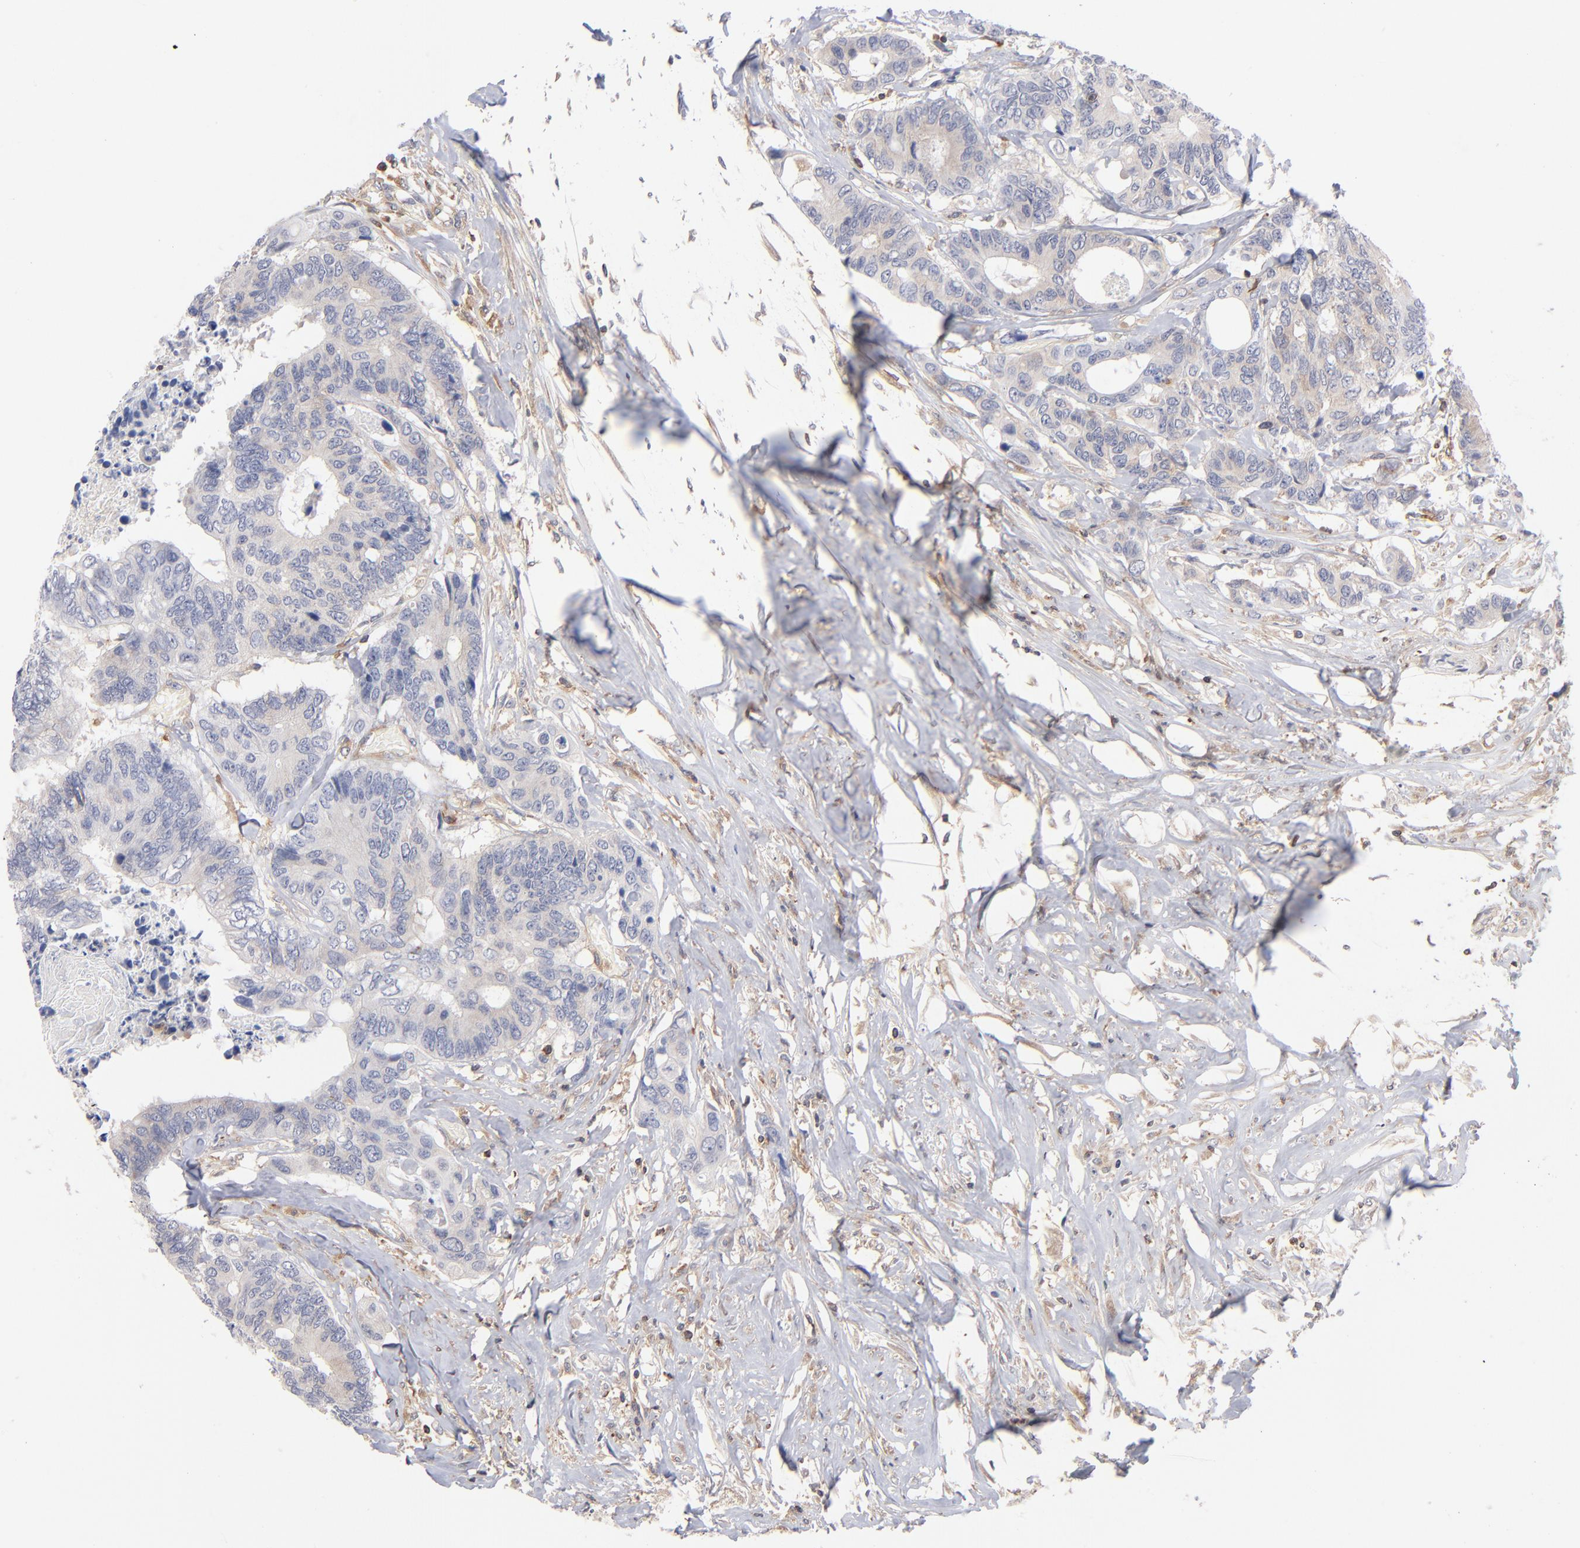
{"staining": {"intensity": "negative", "quantity": "none", "location": "none"}, "tissue": "colorectal cancer", "cell_type": "Tumor cells", "image_type": "cancer", "snomed": [{"axis": "morphology", "description": "Adenocarcinoma, NOS"}, {"axis": "topography", "description": "Rectum"}], "caption": "This photomicrograph is of colorectal cancer (adenocarcinoma) stained with immunohistochemistry (IHC) to label a protein in brown with the nuclei are counter-stained blue. There is no staining in tumor cells. (DAB immunohistochemistry (IHC) visualized using brightfield microscopy, high magnification).", "gene": "WIPF1", "patient": {"sex": "male", "age": 55}}